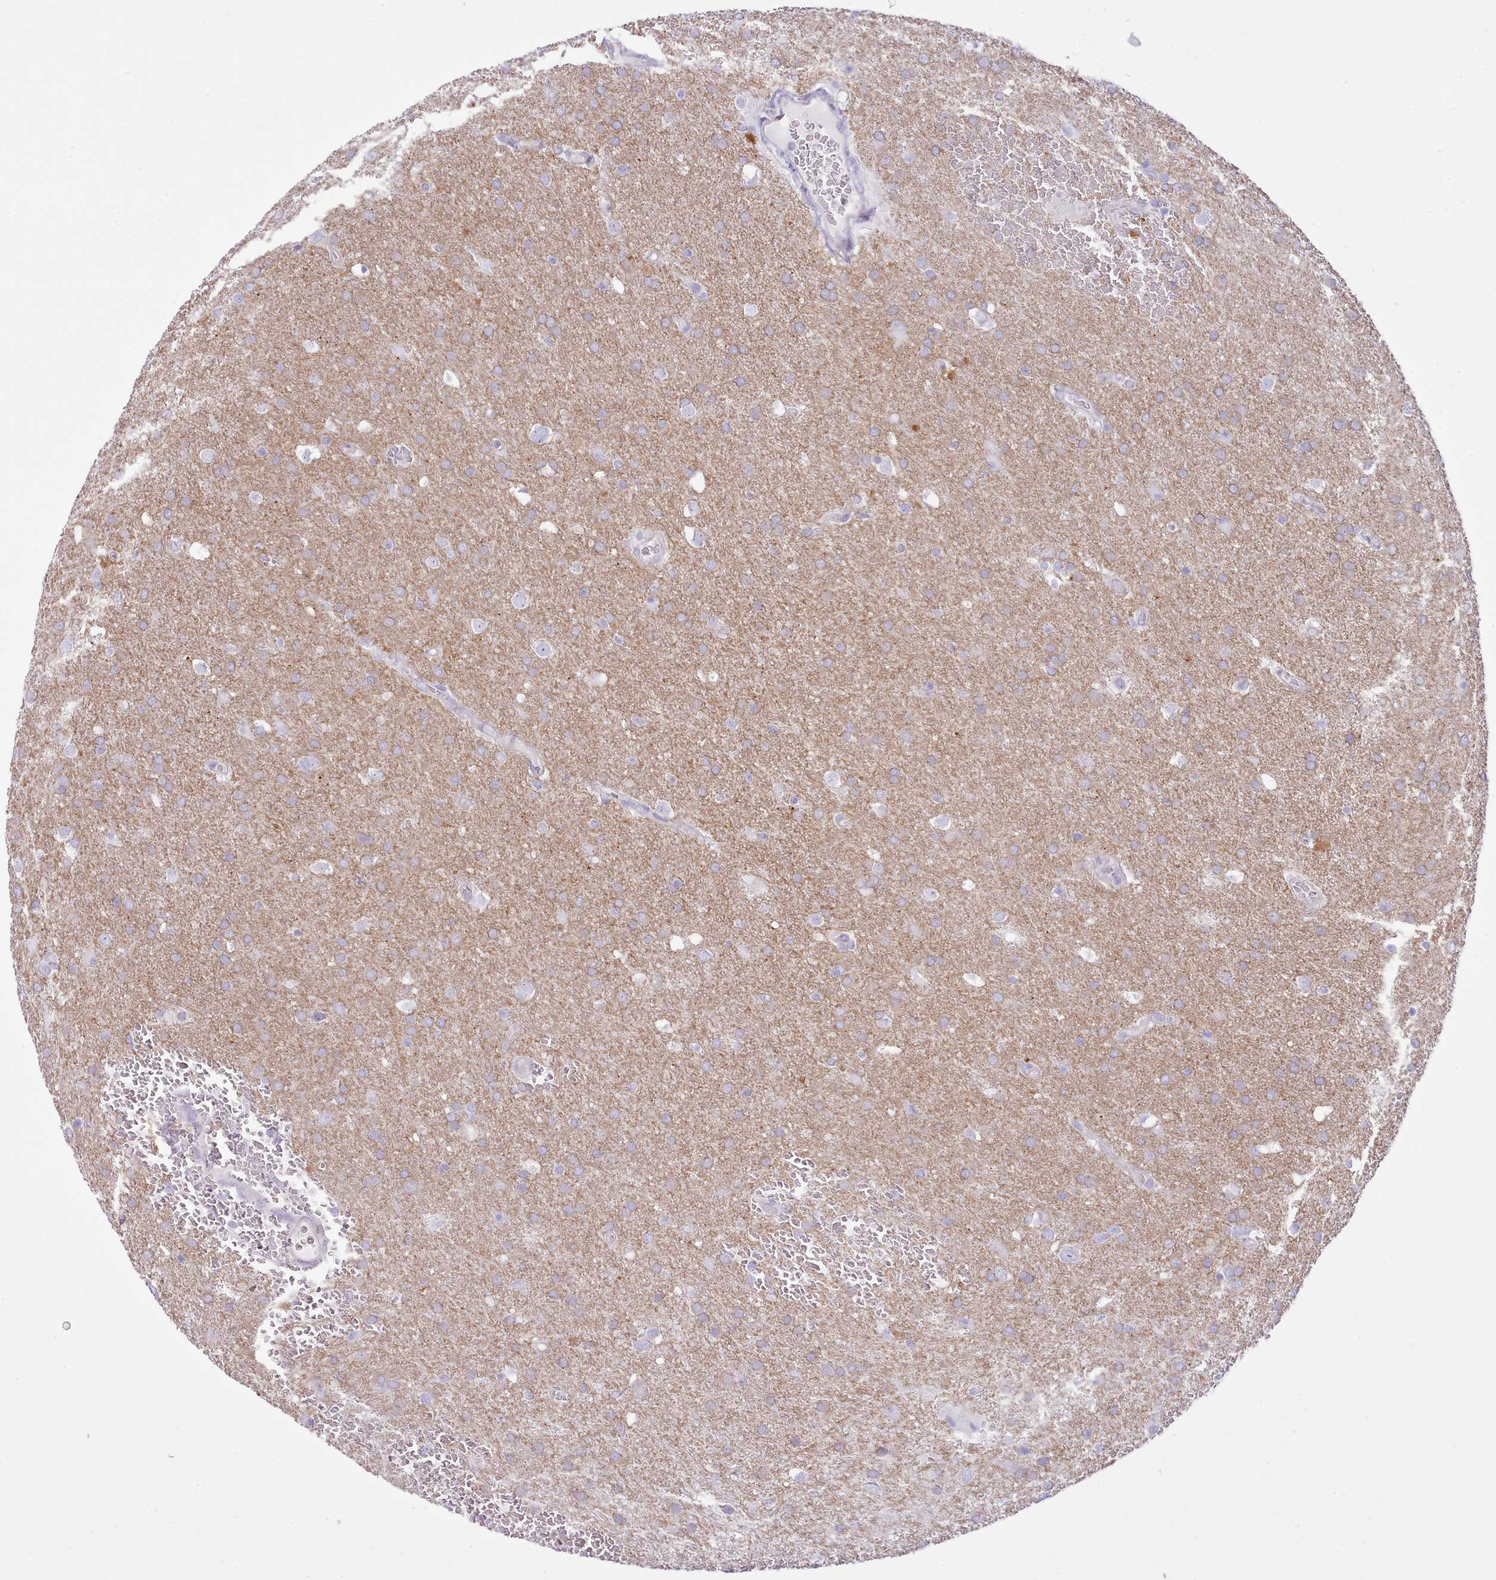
{"staining": {"intensity": "weak", "quantity": "25%-75%", "location": "cytoplasmic/membranous"}, "tissue": "glioma", "cell_type": "Tumor cells", "image_type": "cancer", "snomed": [{"axis": "morphology", "description": "Glioma, malignant, Low grade"}, {"axis": "topography", "description": "Brain"}], "caption": "A micrograph of human glioma stained for a protein demonstrates weak cytoplasmic/membranous brown staining in tumor cells.", "gene": "MDFI", "patient": {"sex": "female", "age": 32}}